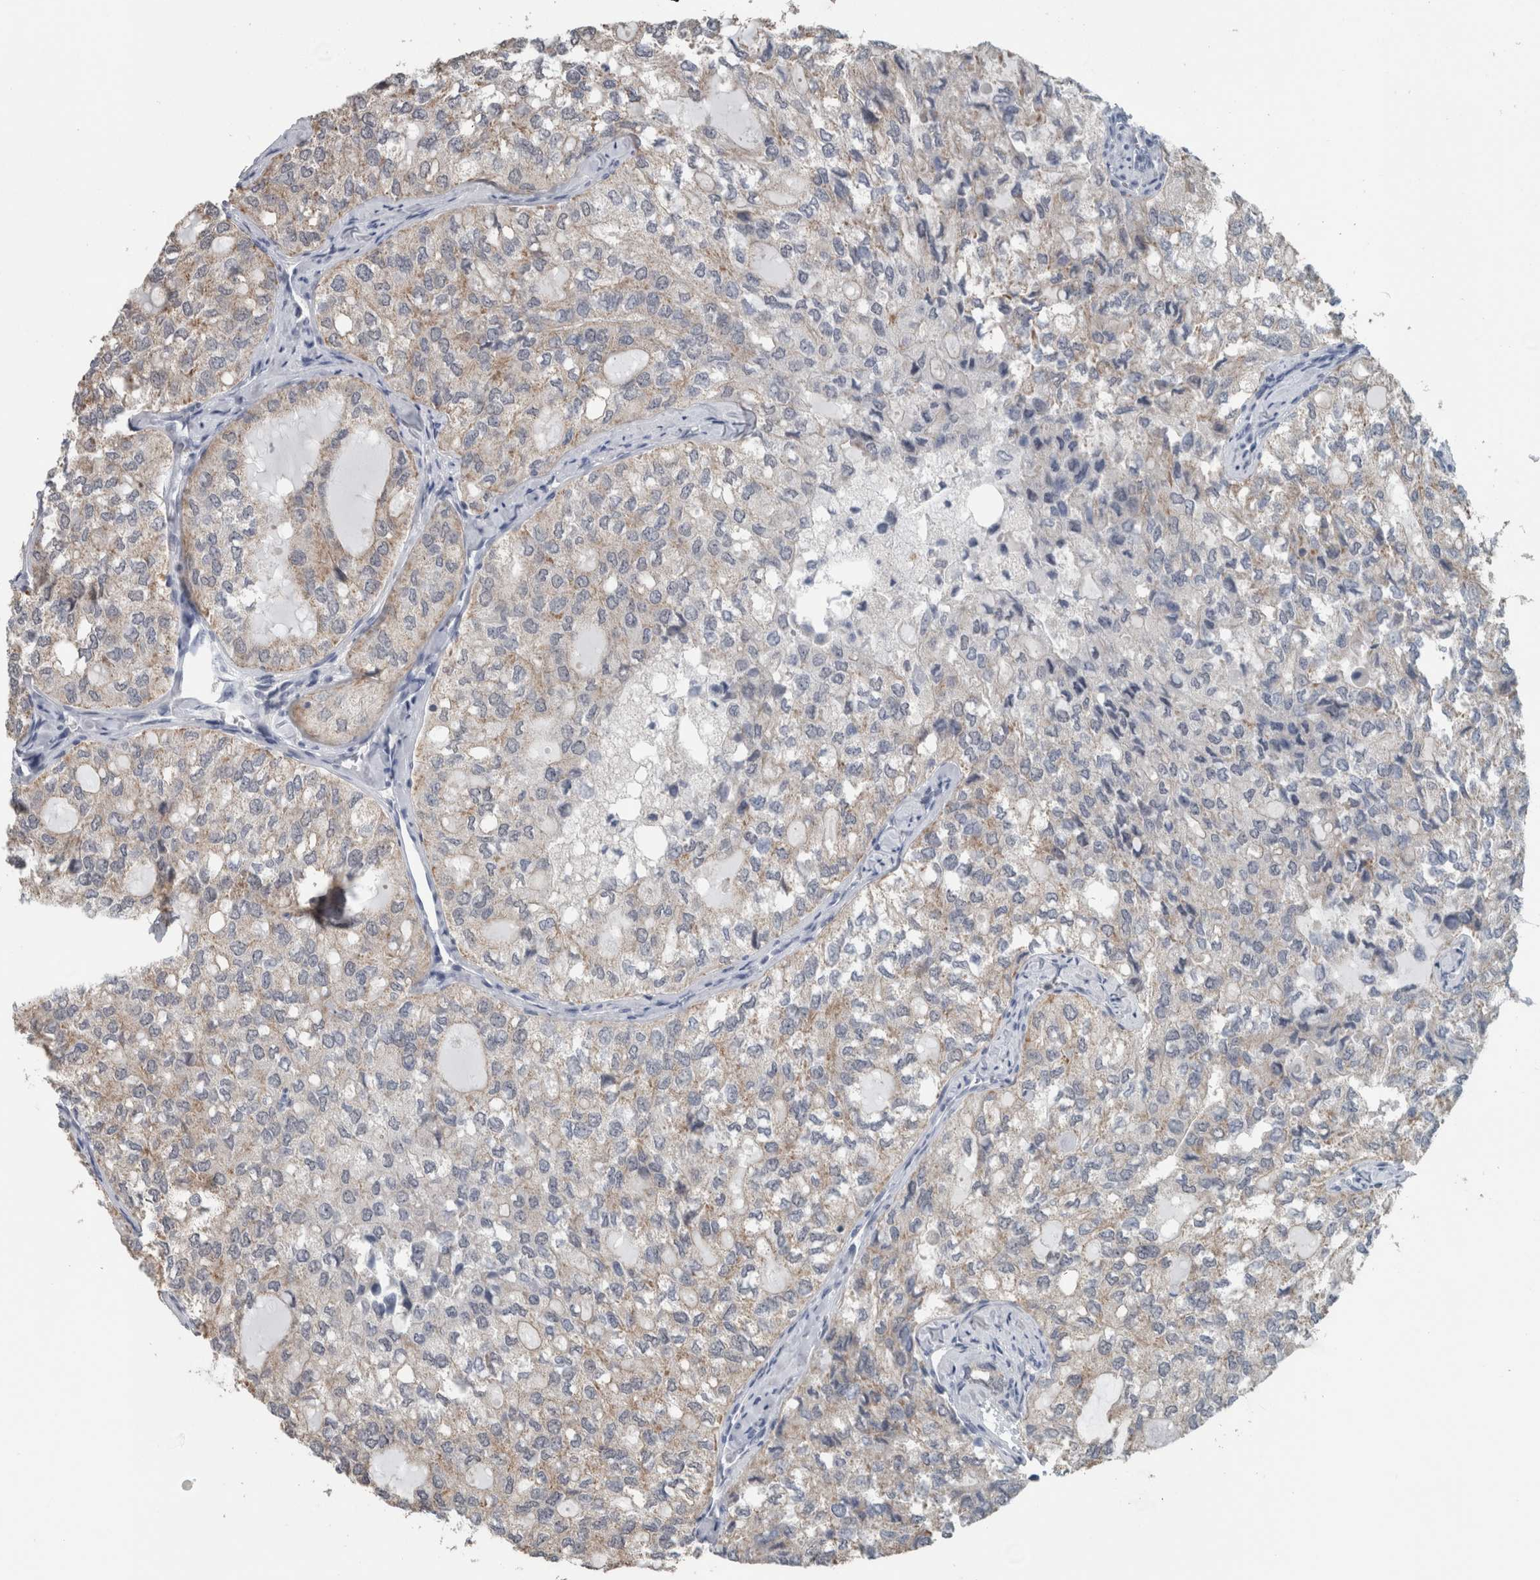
{"staining": {"intensity": "weak", "quantity": "25%-75%", "location": "cytoplasmic/membranous"}, "tissue": "thyroid cancer", "cell_type": "Tumor cells", "image_type": "cancer", "snomed": [{"axis": "morphology", "description": "Follicular adenoma carcinoma, NOS"}, {"axis": "topography", "description": "Thyroid gland"}], "caption": "A brown stain shows weak cytoplasmic/membranous staining of a protein in human thyroid cancer (follicular adenoma carcinoma) tumor cells. Nuclei are stained in blue.", "gene": "ACSF2", "patient": {"sex": "male", "age": 75}}